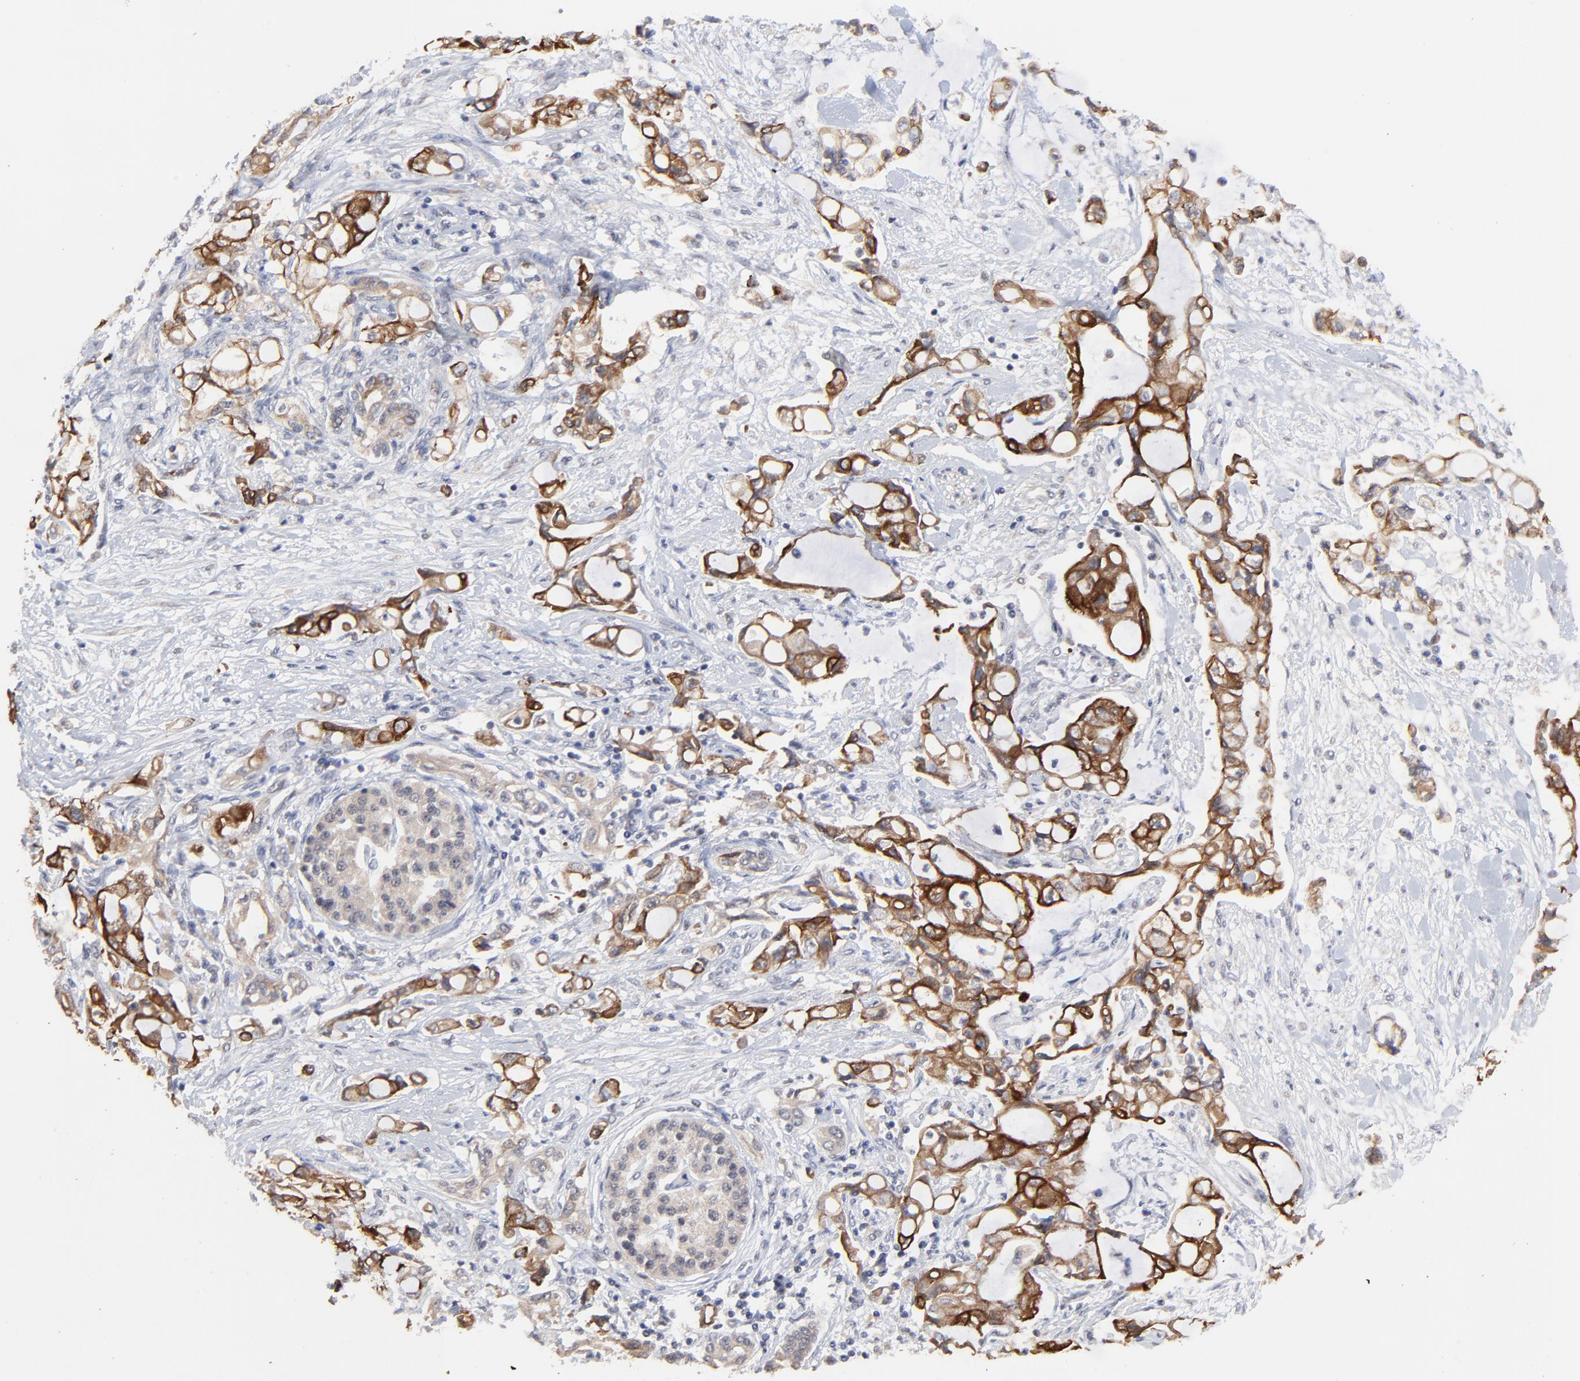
{"staining": {"intensity": "strong", "quantity": ">75%", "location": "cytoplasmic/membranous"}, "tissue": "pancreatic cancer", "cell_type": "Tumor cells", "image_type": "cancer", "snomed": [{"axis": "morphology", "description": "Adenocarcinoma, NOS"}, {"axis": "topography", "description": "Pancreas"}], "caption": "Protein expression analysis of human adenocarcinoma (pancreatic) reveals strong cytoplasmic/membranous positivity in approximately >75% of tumor cells.", "gene": "FAM199X", "patient": {"sex": "female", "age": 70}}